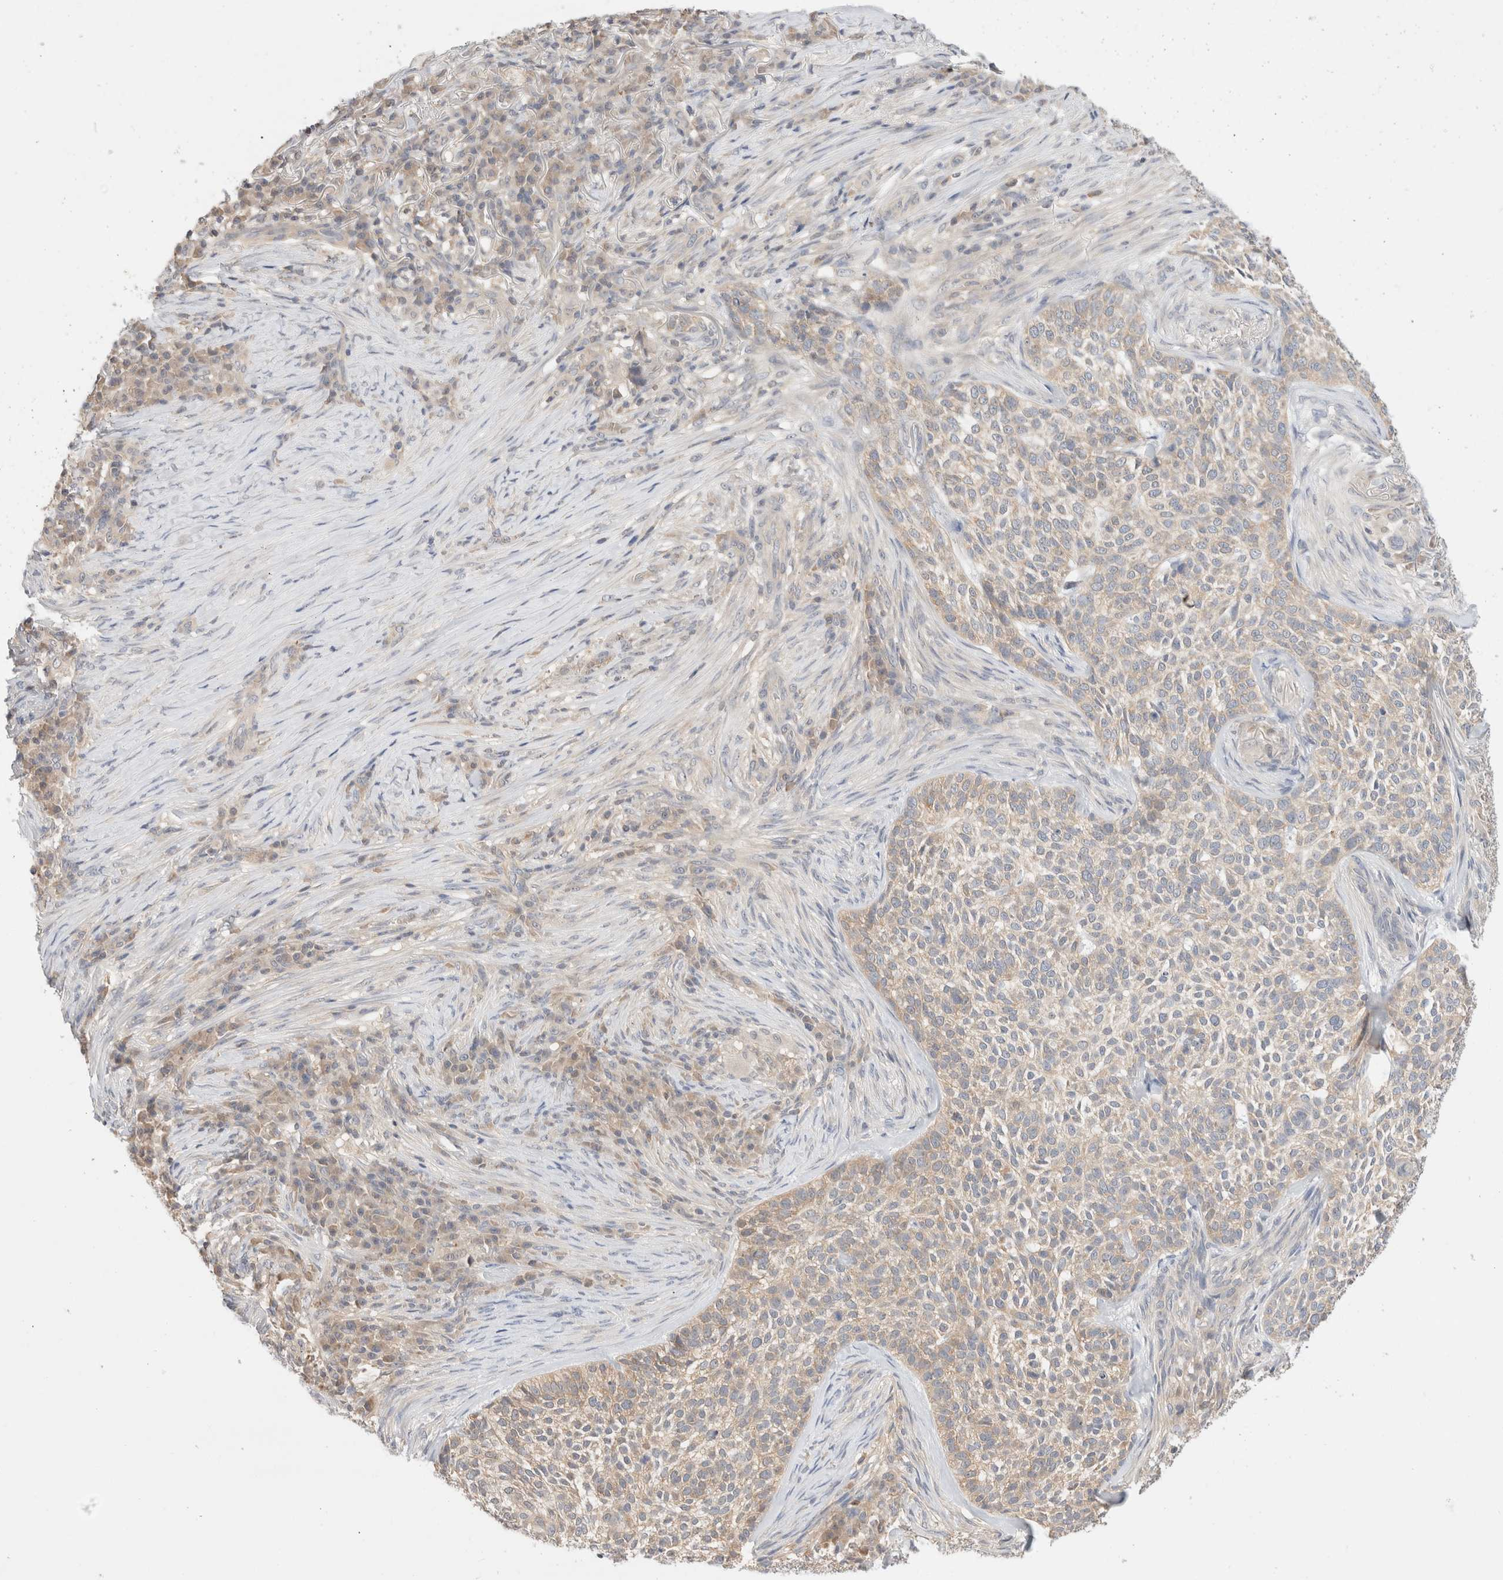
{"staining": {"intensity": "weak", "quantity": "25%-75%", "location": "cytoplasmic/membranous"}, "tissue": "skin cancer", "cell_type": "Tumor cells", "image_type": "cancer", "snomed": [{"axis": "morphology", "description": "Basal cell carcinoma"}, {"axis": "topography", "description": "Skin"}], "caption": "About 25%-75% of tumor cells in basal cell carcinoma (skin) demonstrate weak cytoplasmic/membranous protein staining as visualized by brown immunohistochemical staining.", "gene": "C17orf97", "patient": {"sex": "female", "age": 64}}